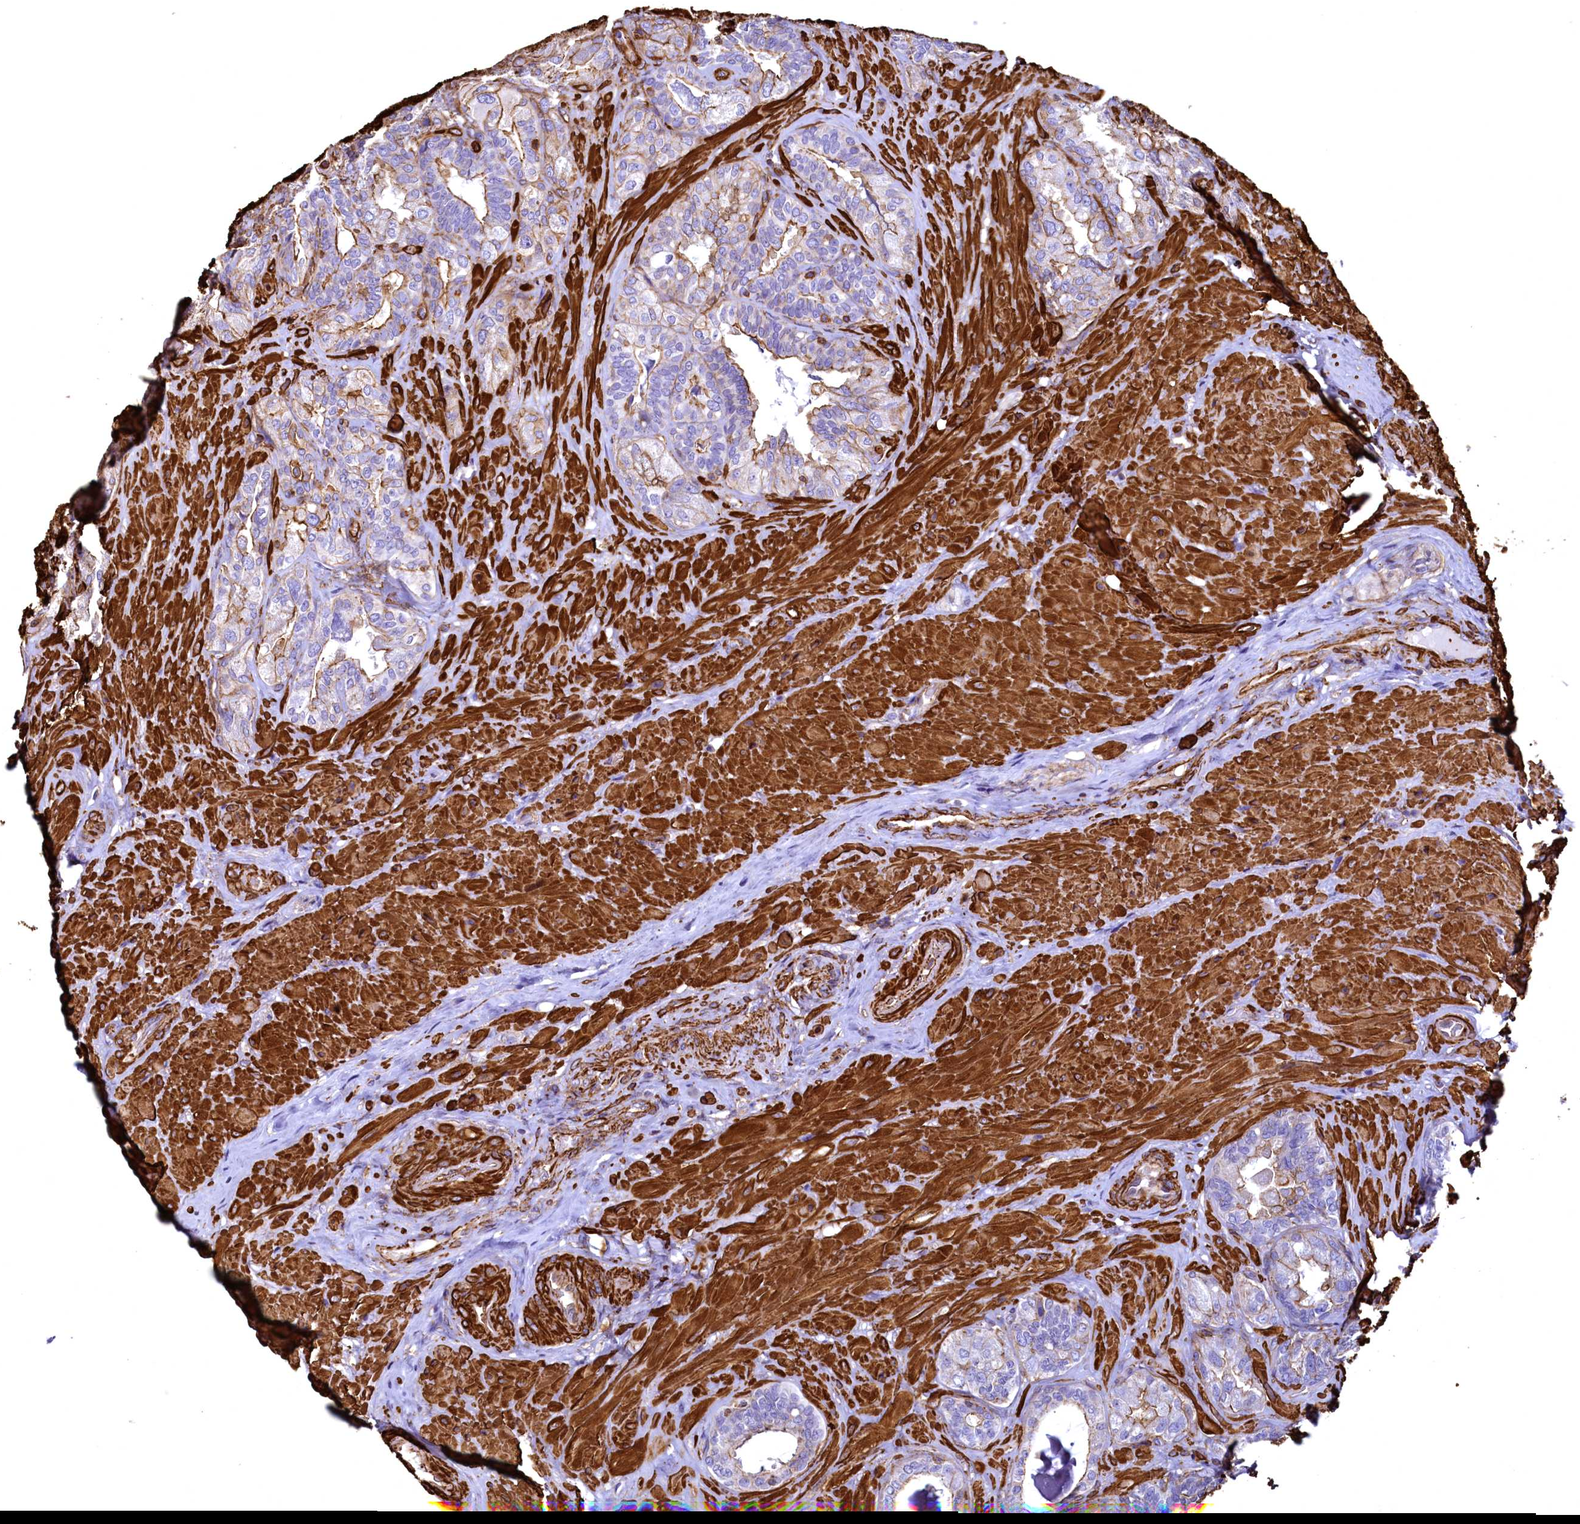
{"staining": {"intensity": "strong", "quantity": "25%-75%", "location": "cytoplasmic/membranous"}, "tissue": "seminal vesicle", "cell_type": "Glandular cells", "image_type": "normal", "snomed": [{"axis": "morphology", "description": "Normal tissue, NOS"}, {"axis": "topography", "description": "Prostate and seminal vesicle, NOS"}, {"axis": "topography", "description": "Prostate"}, {"axis": "topography", "description": "Seminal veicle"}], "caption": "Seminal vesicle stained with DAB (3,3'-diaminobenzidine) immunohistochemistry (IHC) demonstrates high levels of strong cytoplasmic/membranous staining in approximately 25%-75% of glandular cells.", "gene": "THBS1", "patient": {"sex": "male", "age": 67}}